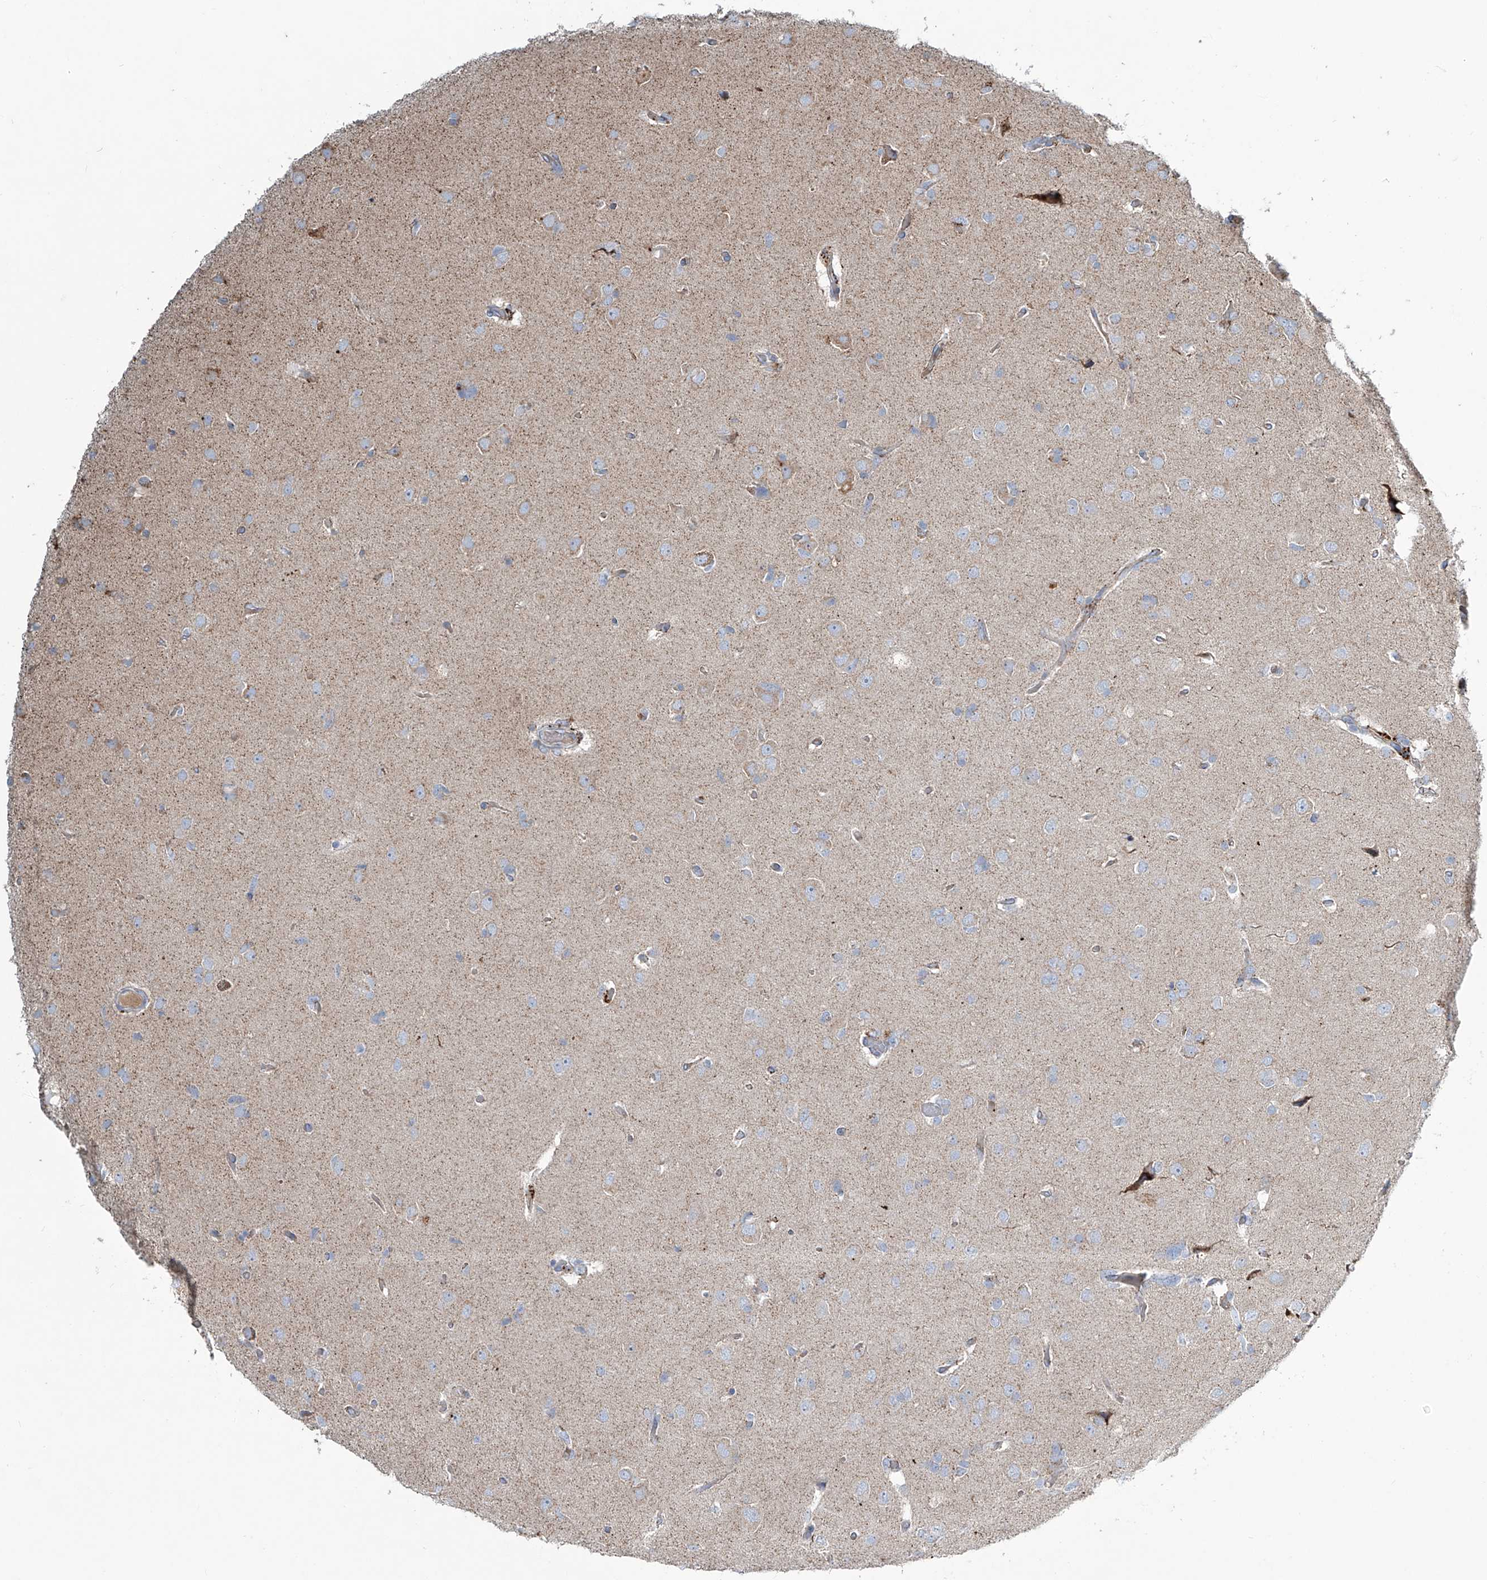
{"staining": {"intensity": "moderate", "quantity": "<25%", "location": "cytoplasmic/membranous"}, "tissue": "glioma", "cell_type": "Tumor cells", "image_type": "cancer", "snomed": [{"axis": "morphology", "description": "Glioma, malignant, High grade"}, {"axis": "topography", "description": "Brain"}], "caption": "The photomicrograph shows immunohistochemical staining of glioma. There is moderate cytoplasmic/membranous staining is seen in about <25% of tumor cells.", "gene": "CDH5", "patient": {"sex": "female", "age": 59}}